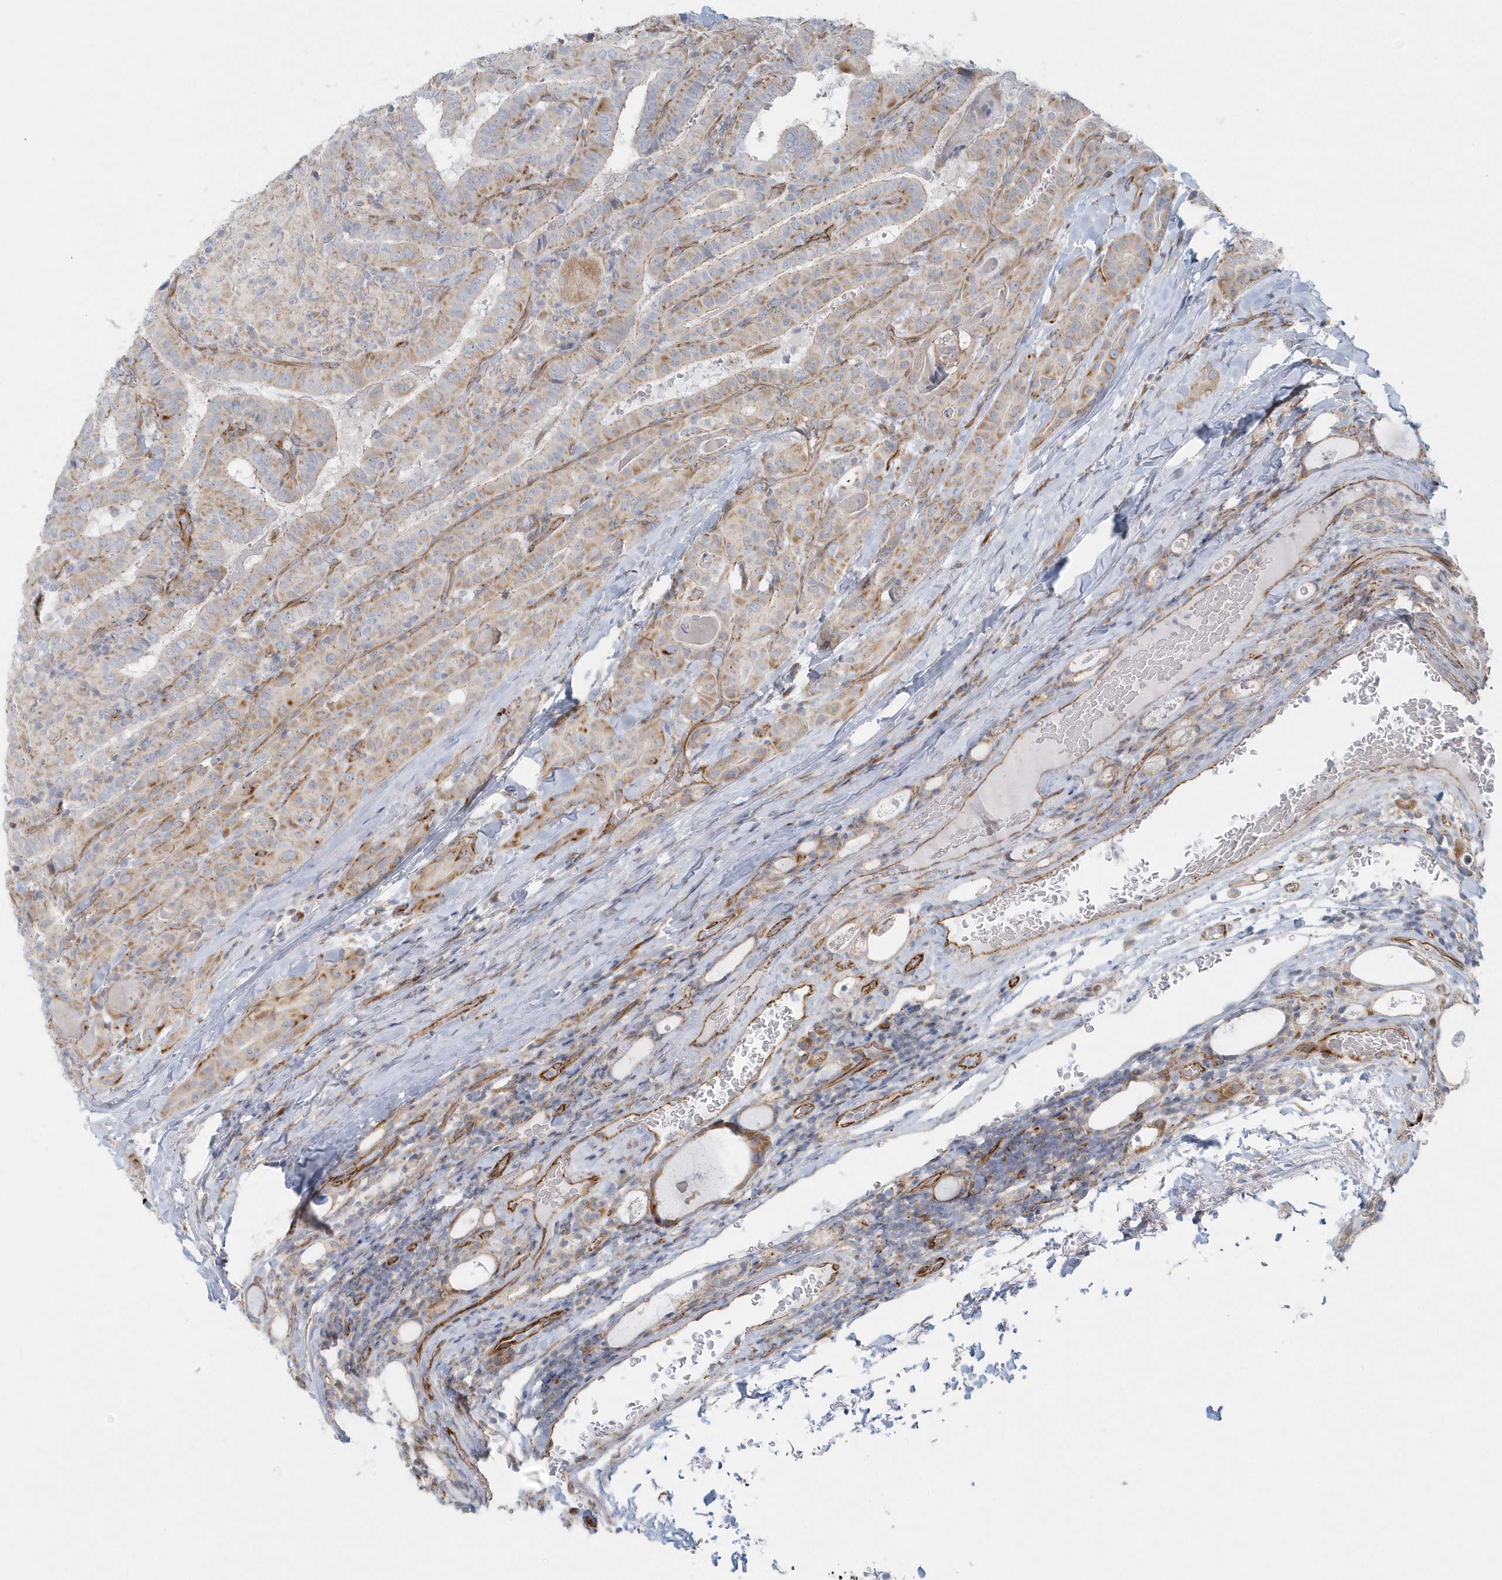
{"staining": {"intensity": "weak", "quantity": "<25%", "location": "cytoplasmic/membranous"}, "tissue": "thyroid cancer", "cell_type": "Tumor cells", "image_type": "cancer", "snomed": [{"axis": "morphology", "description": "Papillary adenocarcinoma, NOS"}, {"axis": "topography", "description": "Thyroid gland"}], "caption": "Immunohistochemistry photomicrograph of neoplastic tissue: papillary adenocarcinoma (thyroid) stained with DAB reveals no significant protein expression in tumor cells. The staining is performed using DAB brown chromogen with nuclei counter-stained in using hematoxylin.", "gene": "GPR152", "patient": {"sex": "female", "age": 72}}